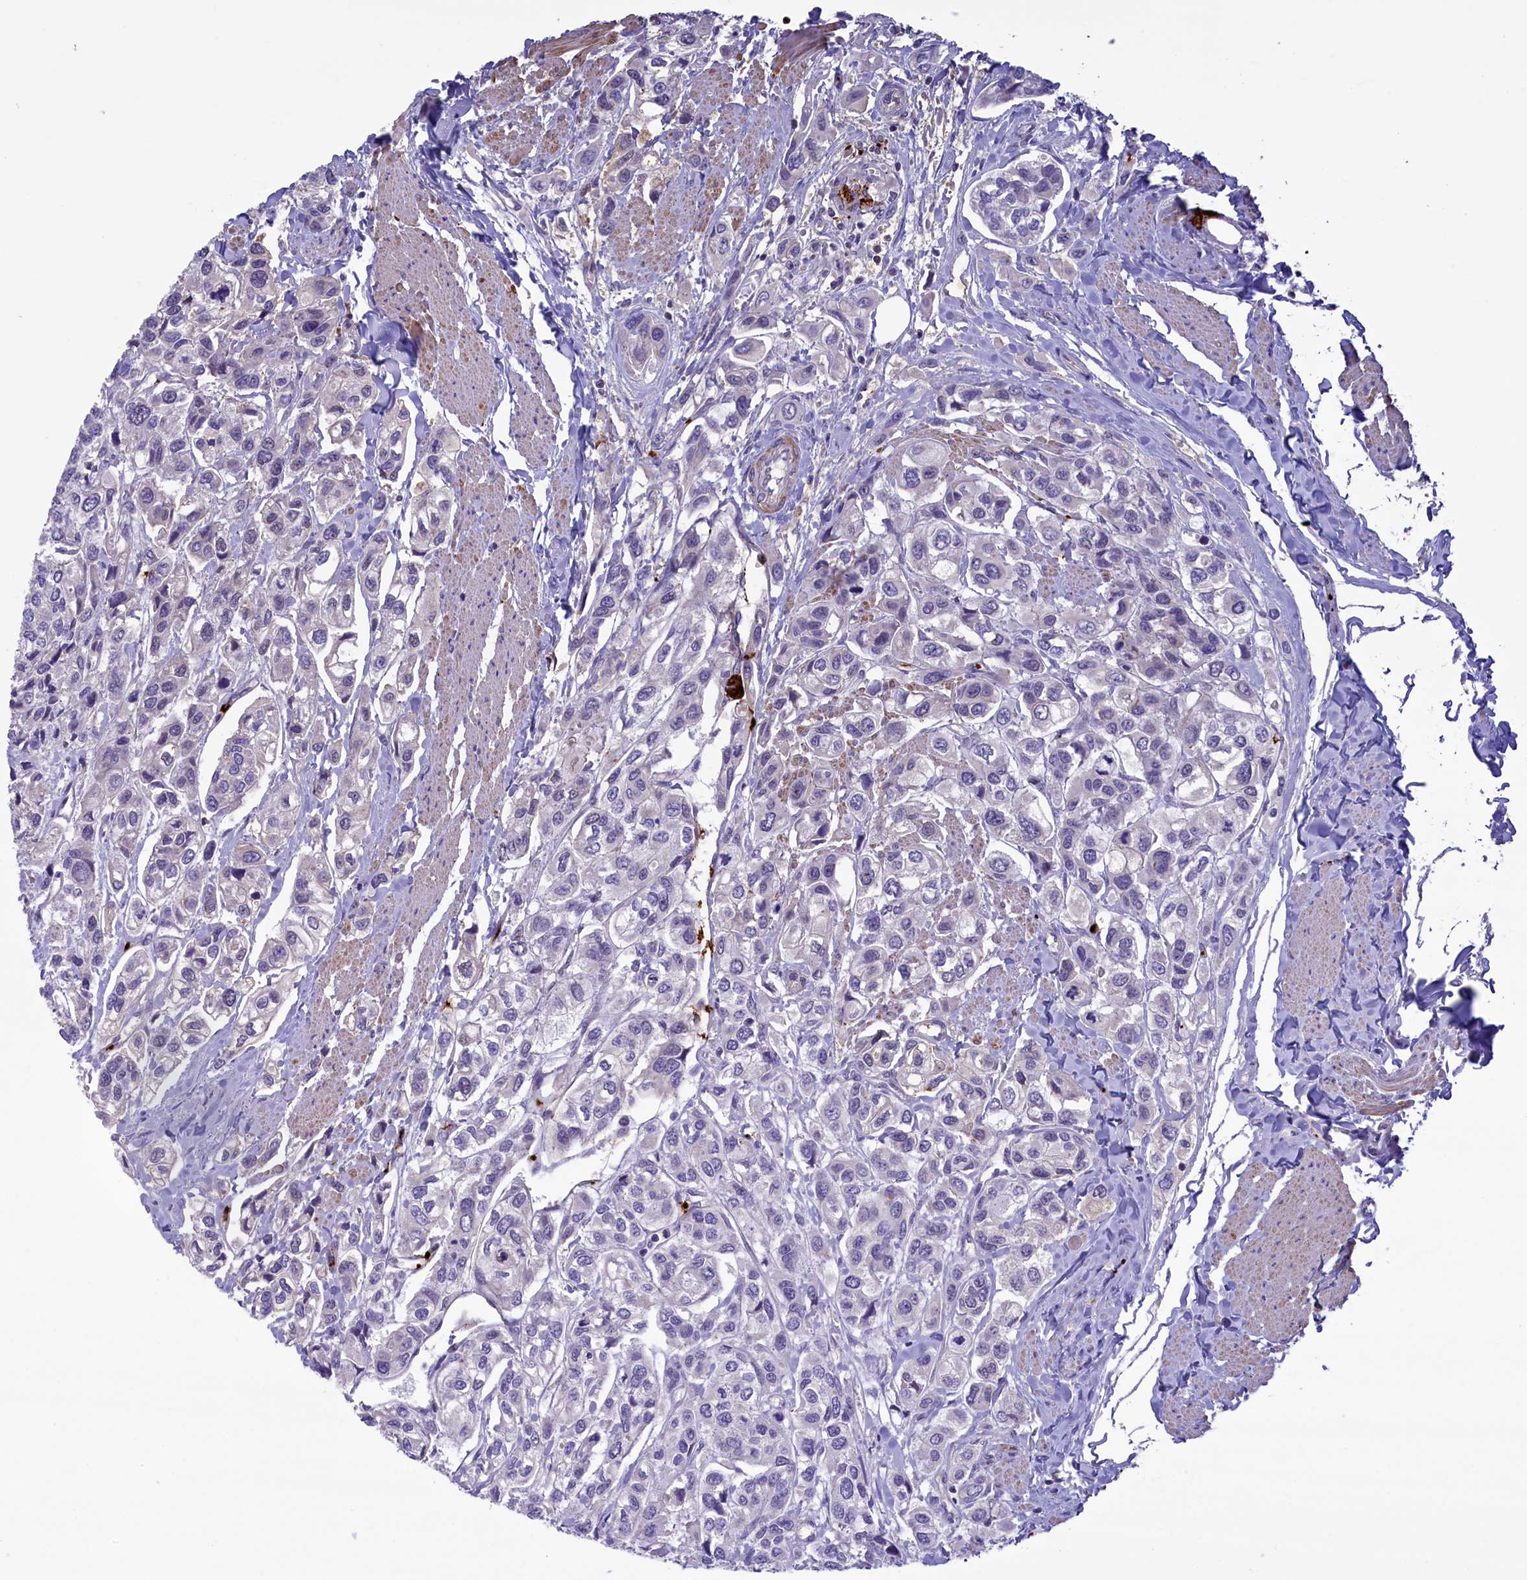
{"staining": {"intensity": "negative", "quantity": "none", "location": "none"}, "tissue": "urothelial cancer", "cell_type": "Tumor cells", "image_type": "cancer", "snomed": [{"axis": "morphology", "description": "Urothelial carcinoma, High grade"}, {"axis": "topography", "description": "Urinary bladder"}], "caption": "The photomicrograph displays no significant positivity in tumor cells of urothelial carcinoma (high-grade). Brightfield microscopy of immunohistochemistry stained with DAB (brown) and hematoxylin (blue), captured at high magnification.", "gene": "HEATR3", "patient": {"sex": "male", "age": 67}}